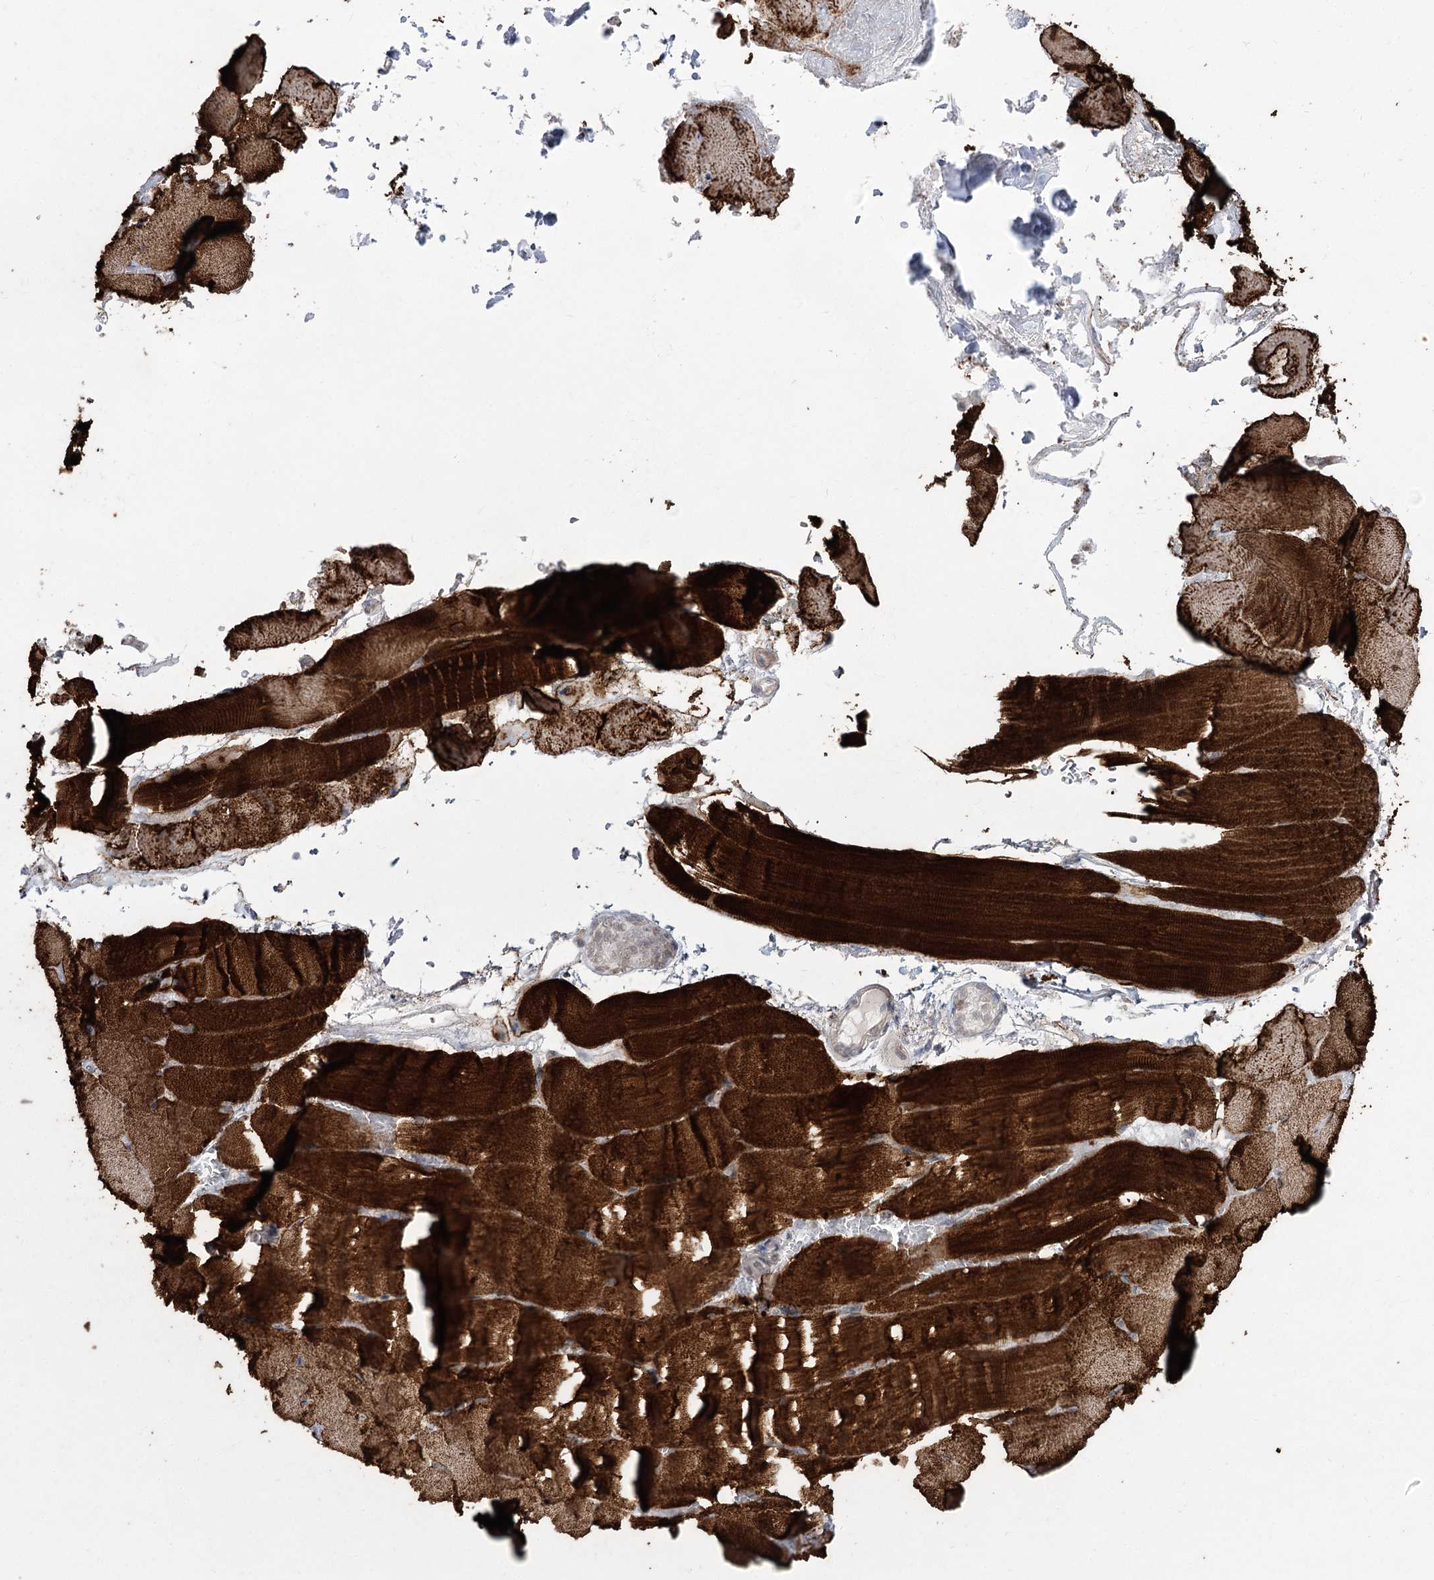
{"staining": {"intensity": "strong", "quantity": ">75%", "location": "cytoplasmic/membranous"}, "tissue": "skeletal muscle", "cell_type": "Myocytes", "image_type": "normal", "snomed": [{"axis": "morphology", "description": "Normal tissue, NOS"}, {"axis": "topography", "description": "Skeletal muscle"}, {"axis": "topography", "description": "Parathyroid gland"}], "caption": "Myocytes reveal high levels of strong cytoplasmic/membranous expression in approximately >75% of cells in benign skeletal muscle. (DAB (3,3'-diaminobenzidine) IHC, brown staining for protein, blue staining for nuclei).", "gene": "HELT", "patient": {"sex": "female", "age": 37}}